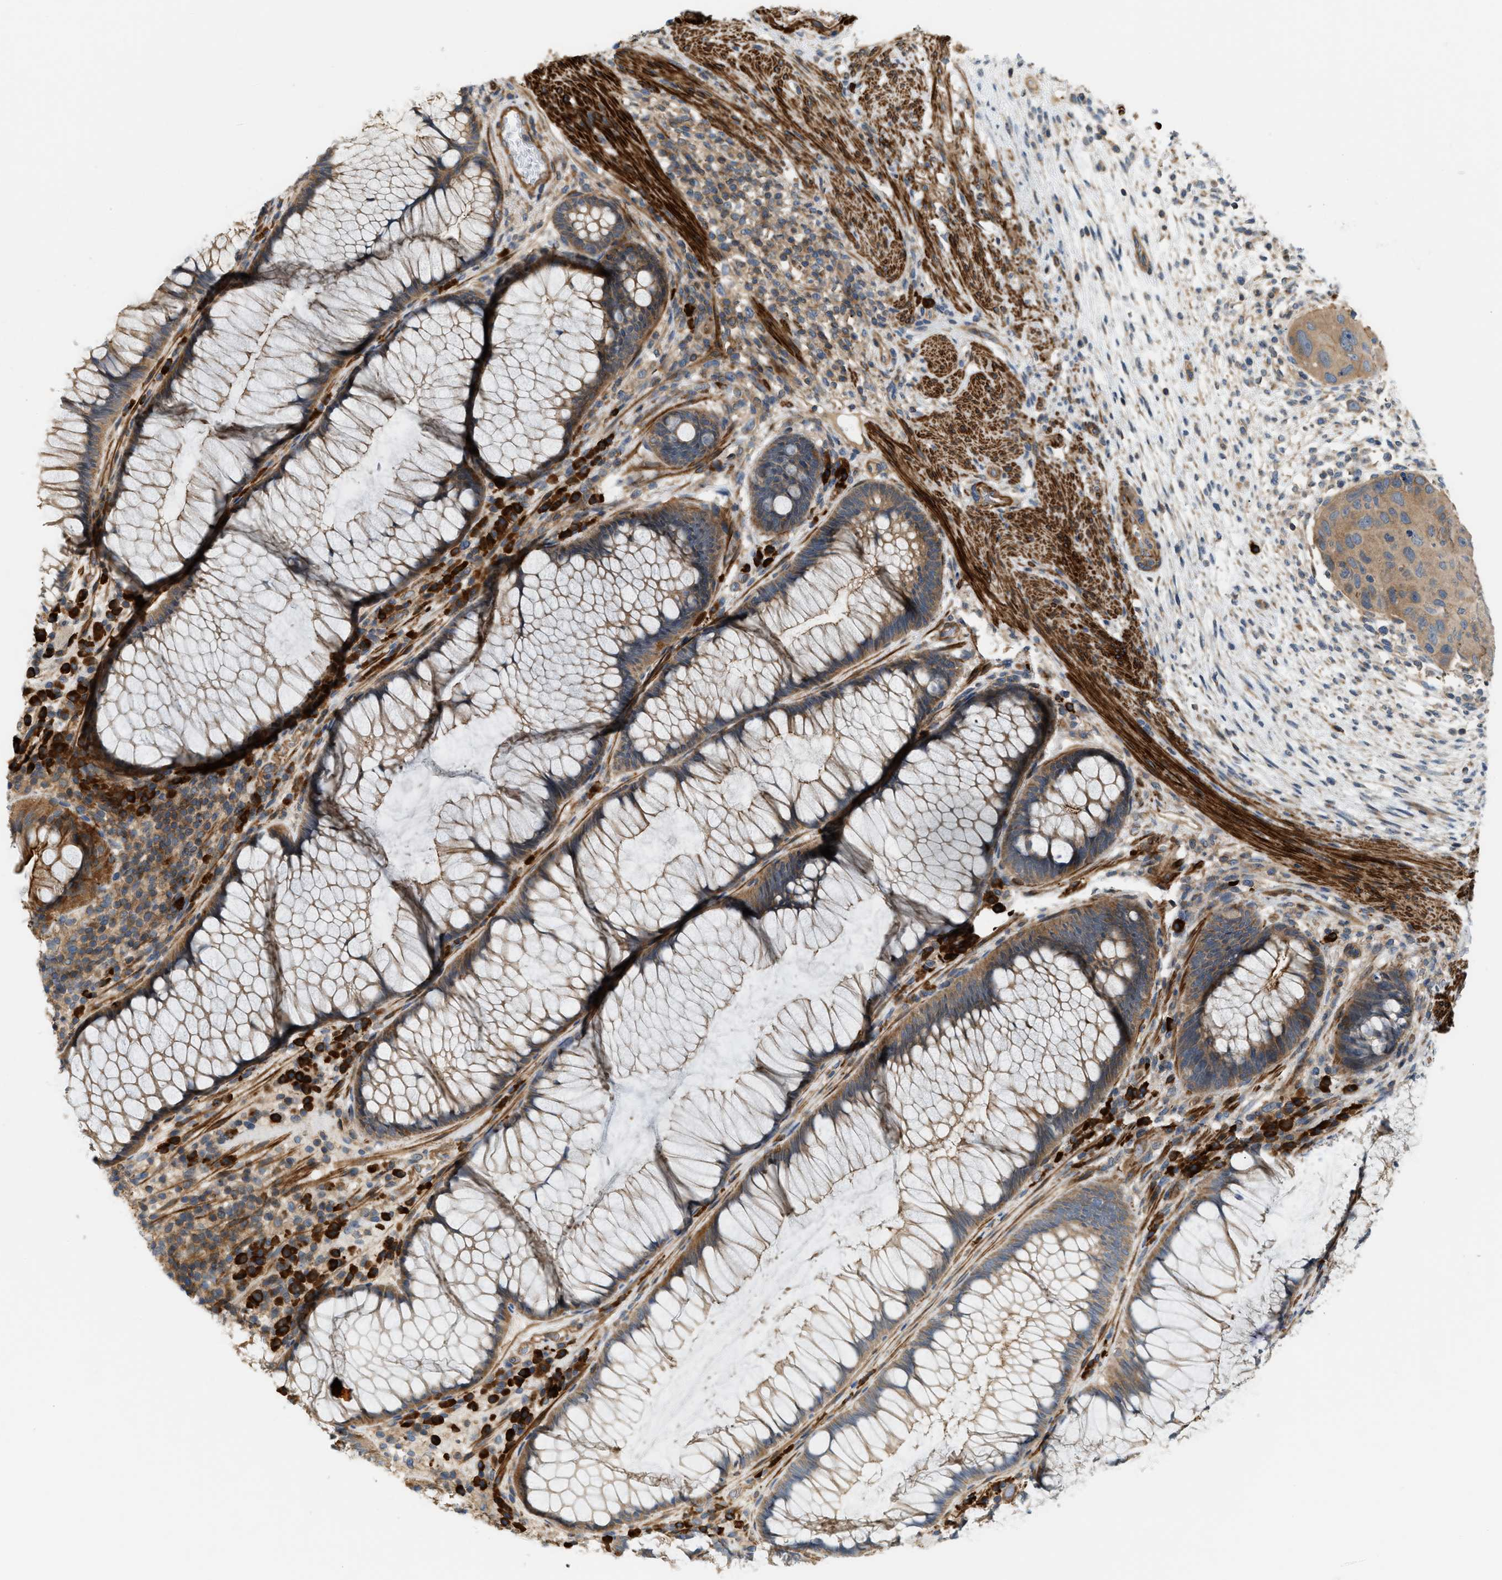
{"staining": {"intensity": "moderate", "quantity": ">75%", "location": "cytoplasmic/membranous"}, "tissue": "rectum", "cell_type": "Glandular cells", "image_type": "normal", "snomed": [{"axis": "morphology", "description": "Normal tissue, NOS"}, {"axis": "topography", "description": "Rectum"}], "caption": "The micrograph reveals a brown stain indicating the presence of a protein in the cytoplasmic/membranous of glandular cells in rectum. (Brightfield microscopy of DAB IHC at high magnification).", "gene": "BTN3A2", "patient": {"sex": "male", "age": 51}}